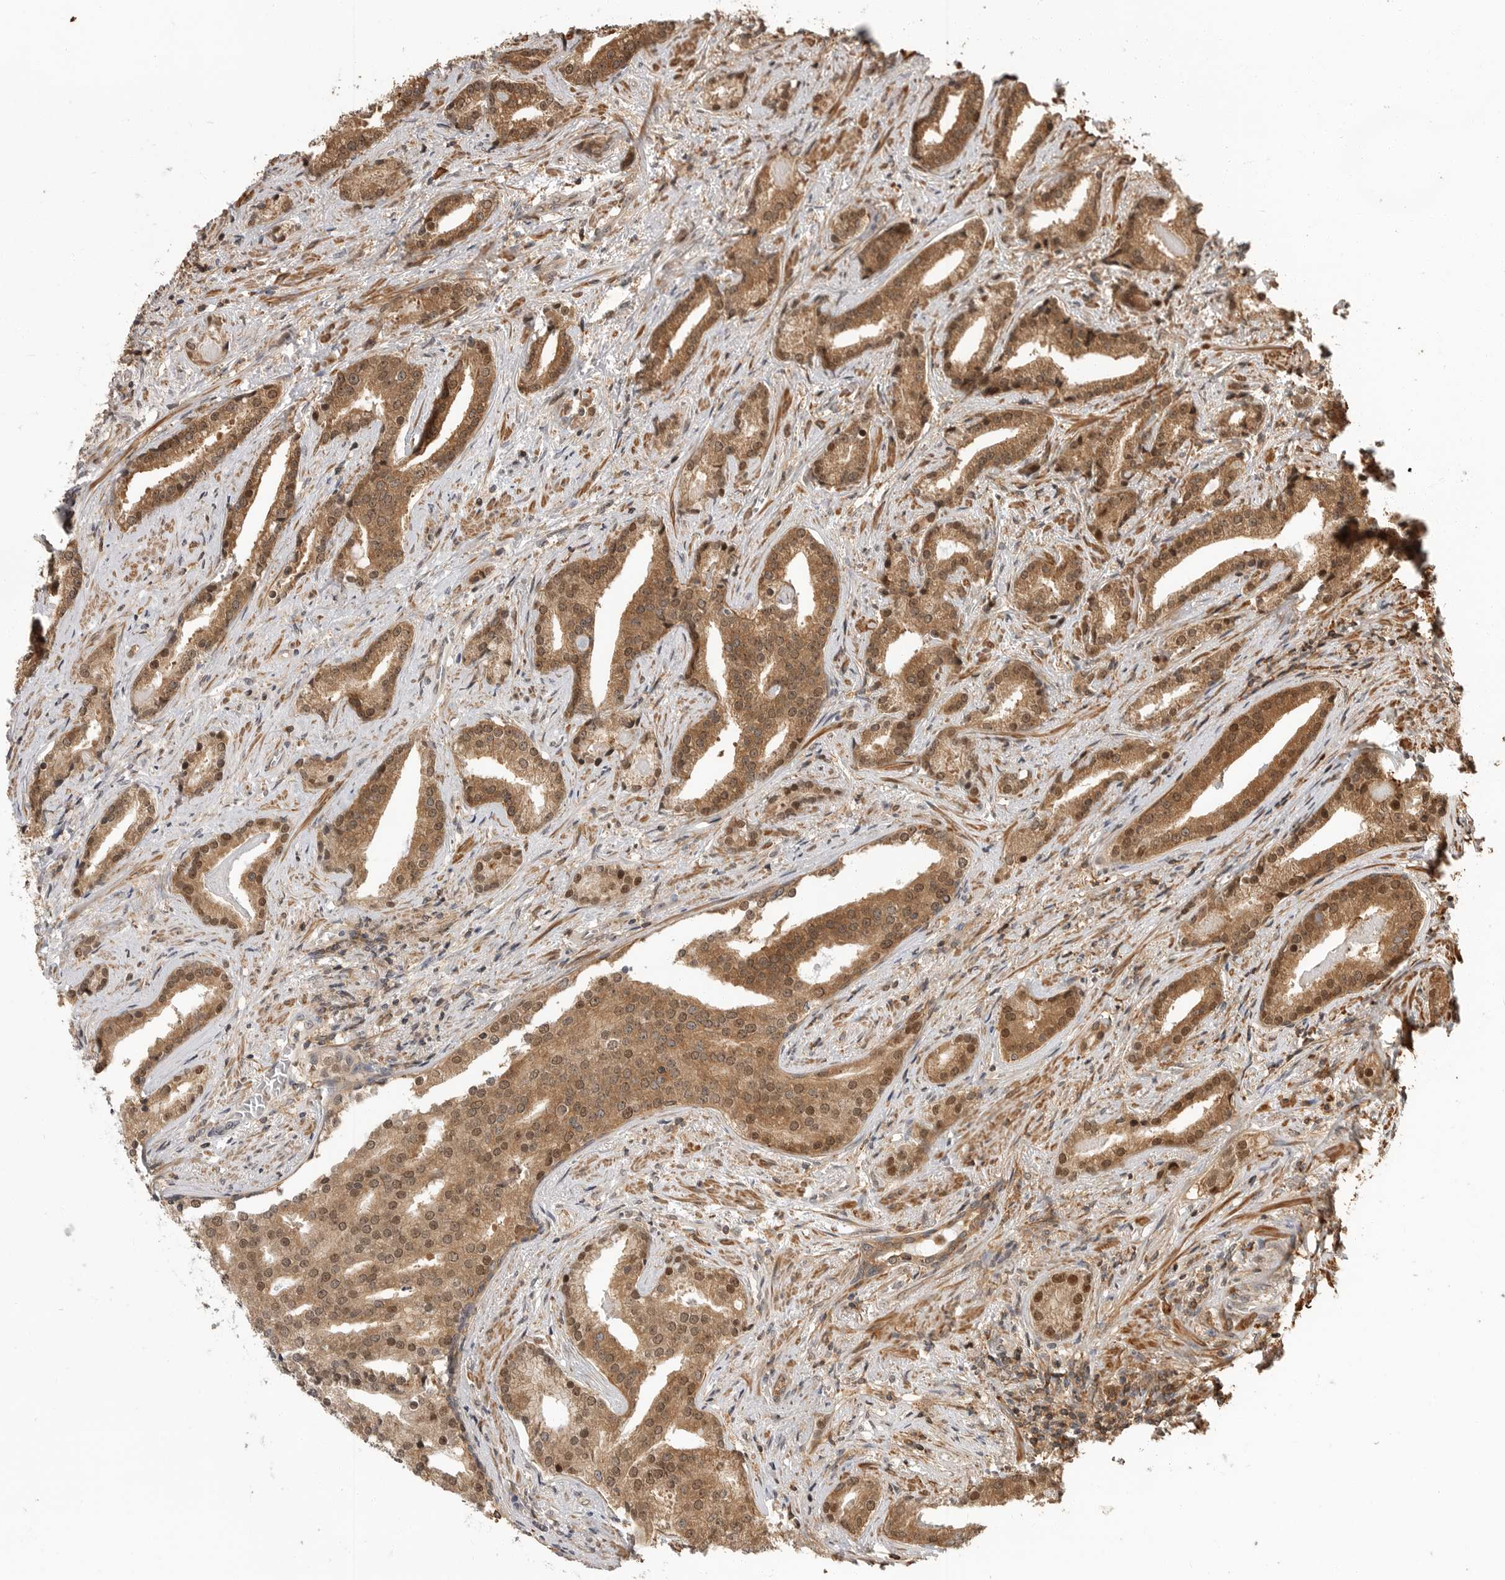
{"staining": {"intensity": "moderate", "quantity": ">75%", "location": "cytoplasmic/membranous,nuclear"}, "tissue": "prostate cancer", "cell_type": "Tumor cells", "image_type": "cancer", "snomed": [{"axis": "morphology", "description": "Adenocarcinoma, Low grade"}, {"axis": "topography", "description": "Prostate"}], "caption": "Brown immunohistochemical staining in human low-grade adenocarcinoma (prostate) shows moderate cytoplasmic/membranous and nuclear expression in about >75% of tumor cells. The protein is stained brown, and the nuclei are stained in blue (DAB IHC with brightfield microscopy, high magnification).", "gene": "ERN1", "patient": {"sex": "male", "age": 67}}